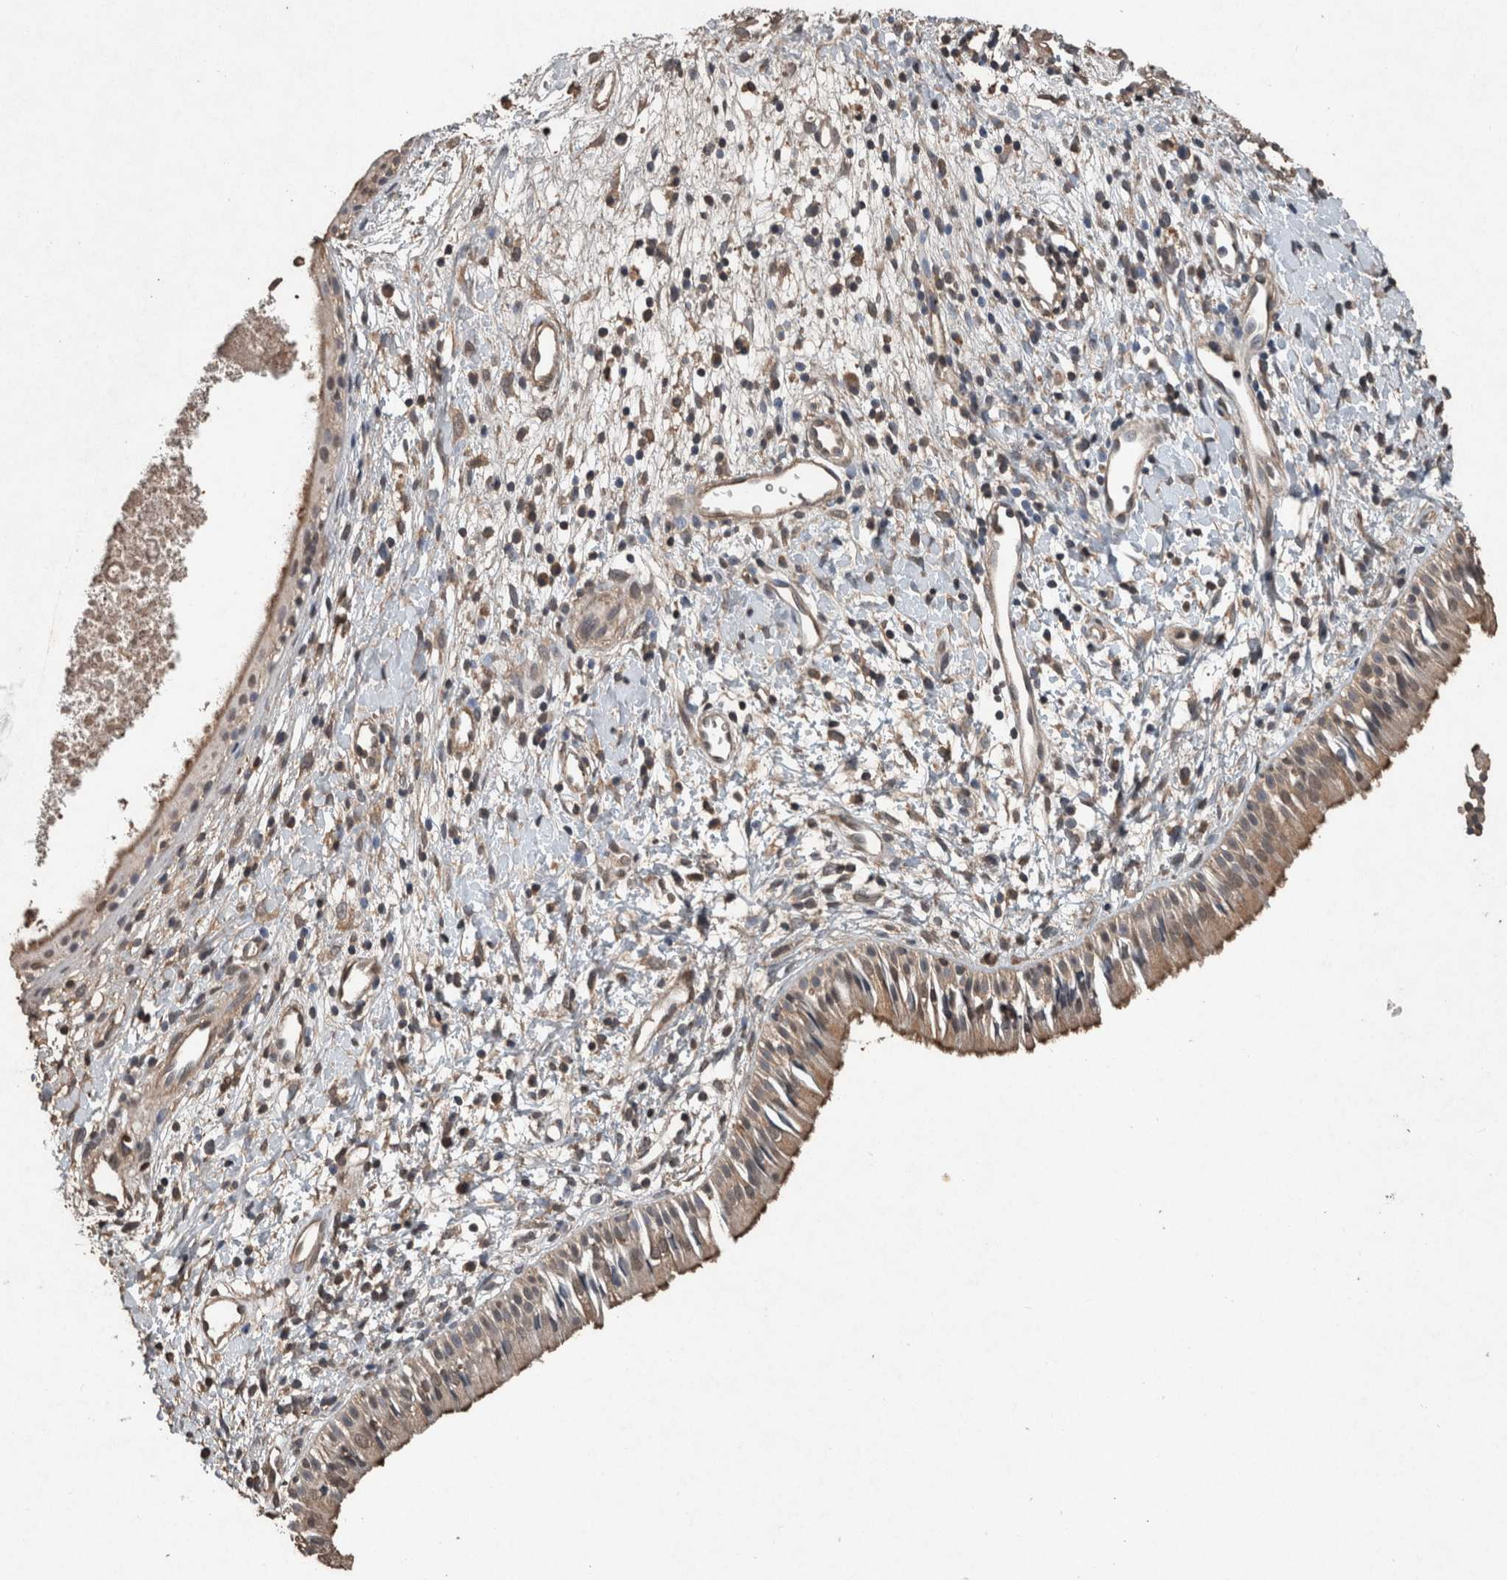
{"staining": {"intensity": "moderate", "quantity": "25%-75%", "location": "cytoplasmic/membranous"}, "tissue": "nasopharynx", "cell_type": "Respiratory epithelial cells", "image_type": "normal", "snomed": [{"axis": "morphology", "description": "Normal tissue, NOS"}, {"axis": "topography", "description": "Nasopharynx"}], "caption": "Protein staining demonstrates moderate cytoplasmic/membranous staining in approximately 25%-75% of respiratory epithelial cells in benign nasopharynx. (DAB (3,3'-diaminobenzidine) = brown stain, brightfield microscopy at high magnification).", "gene": "FGFRL1", "patient": {"sex": "male", "age": 22}}